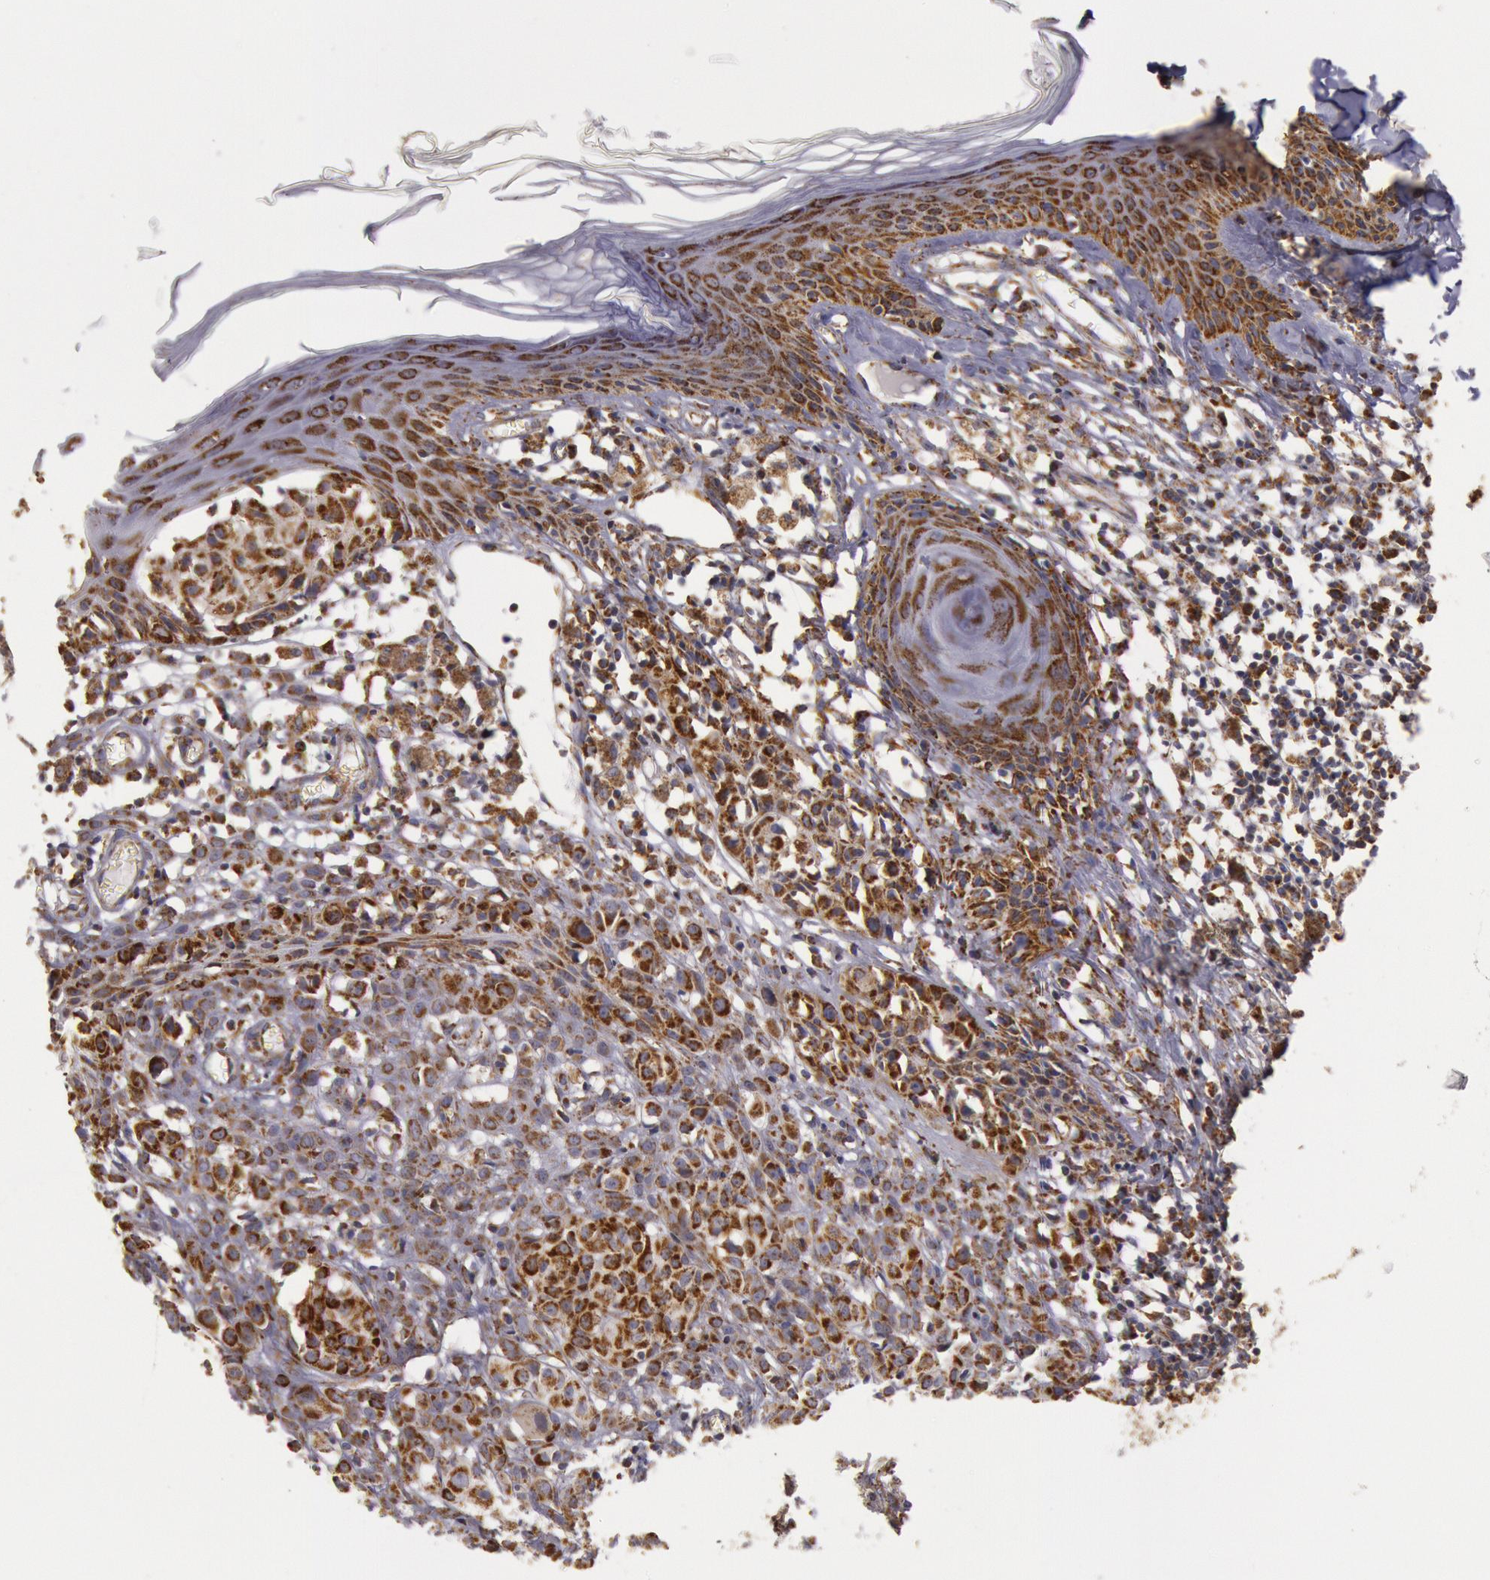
{"staining": {"intensity": "strong", "quantity": ">75%", "location": "cytoplasmic/membranous"}, "tissue": "melanoma", "cell_type": "Tumor cells", "image_type": "cancer", "snomed": [{"axis": "morphology", "description": "Malignant melanoma, NOS"}, {"axis": "topography", "description": "Skin"}], "caption": "Protein staining demonstrates strong cytoplasmic/membranous staining in about >75% of tumor cells in malignant melanoma. The staining was performed using DAB, with brown indicating positive protein expression. Nuclei are stained blue with hematoxylin.", "gene": "CYC1", "patient": {"sex": "female", "age": 52}}